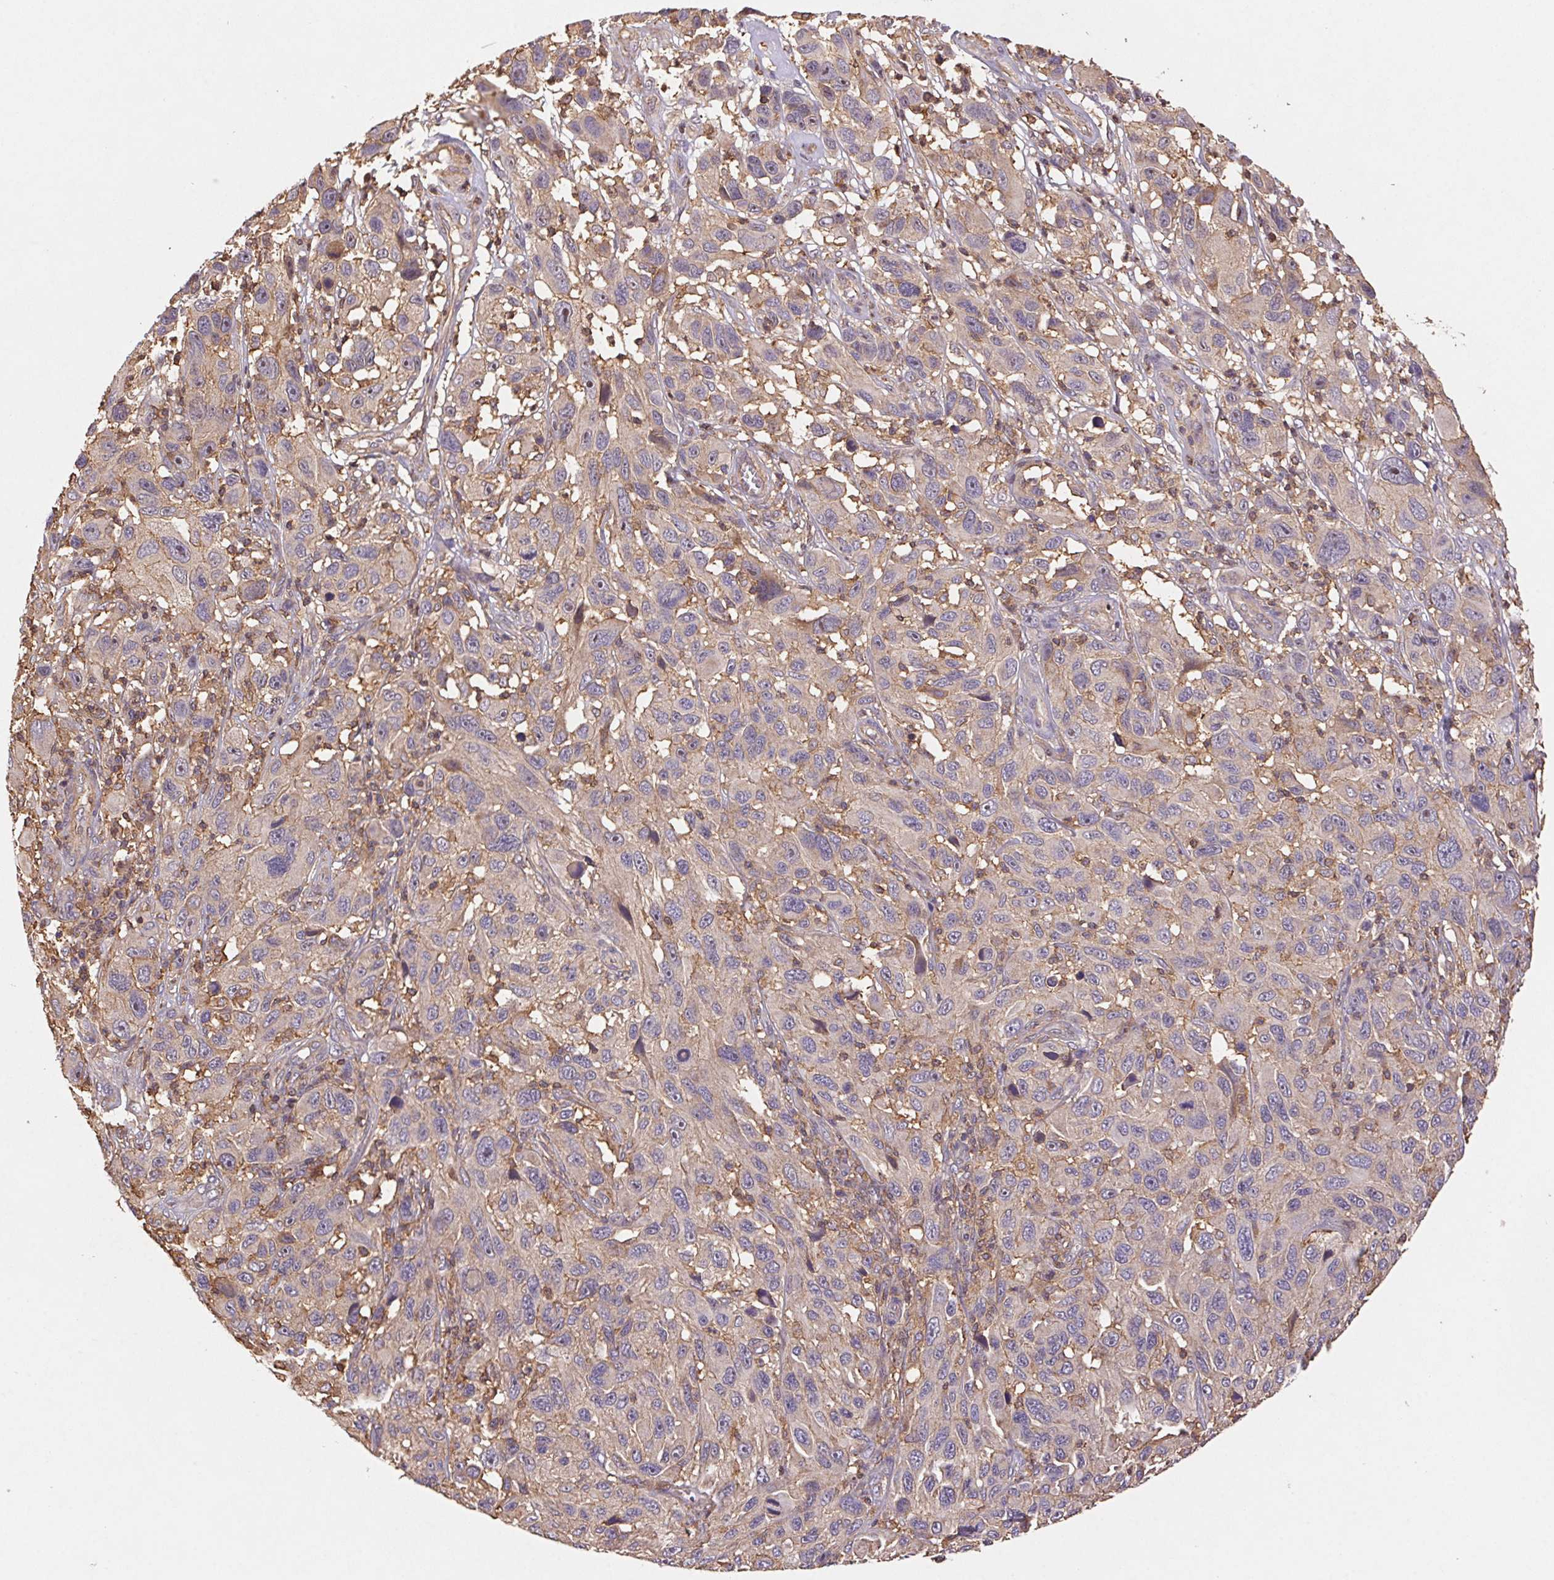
{"staining": {"intensity": "negative", "quantity": "none", "location": "none"}, "tissue": "melanoma", "cell_type": "Tumor cells", "image_type": "cancer", "snomed": [{"axis": "morphology", "description": "Malignant melanoma, NOS"}, {"axis": "topography", "description": "Skin"}], "caption": "Photomicrograph shows no significant protein expression in tumor cells of malignant melanoma.", "gene": "ATG10", "patient": {"sex": "male", "age": 53}}